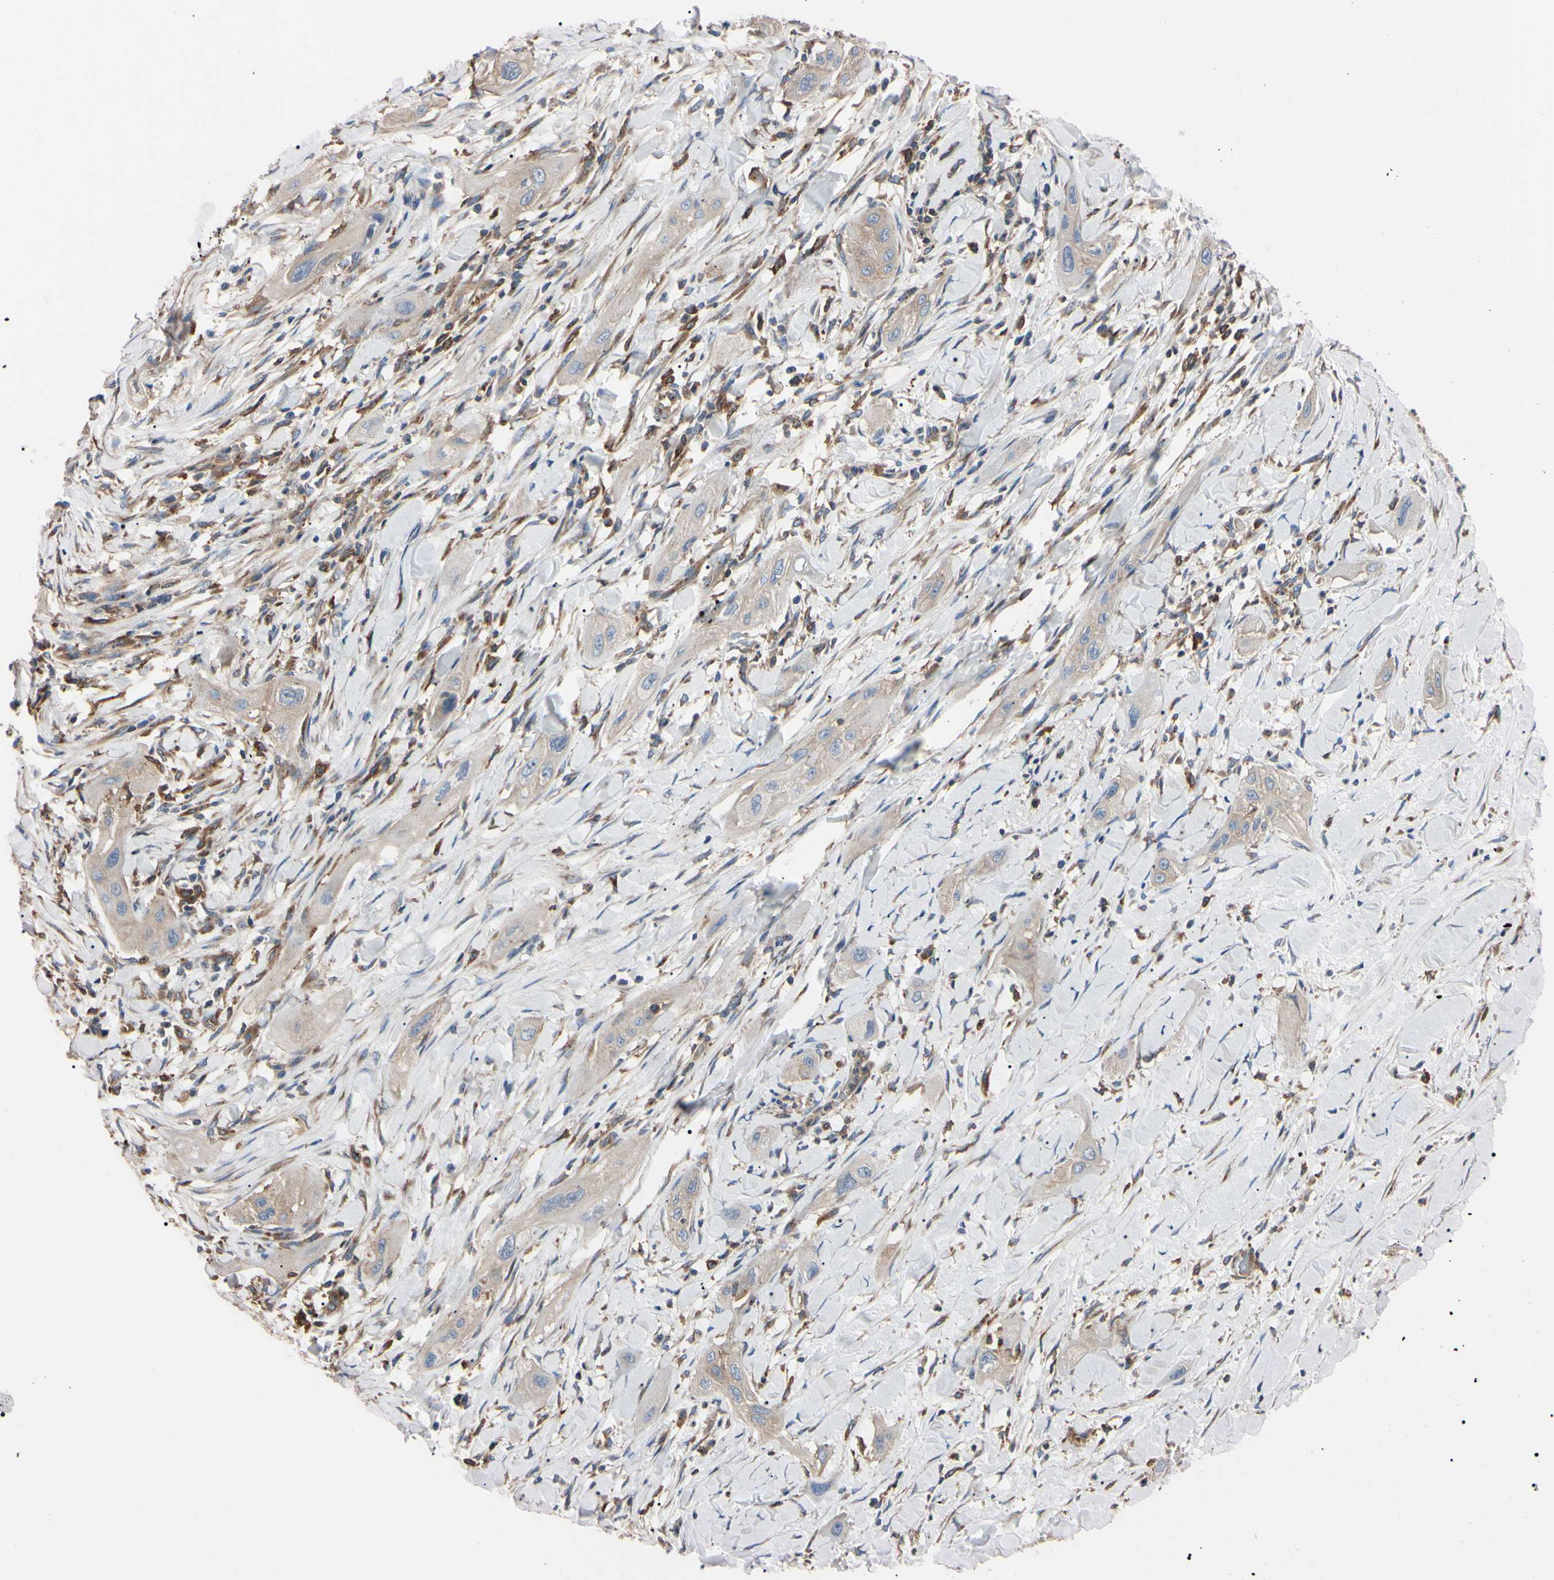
{"staining": {"intensity": "weak", "quantity": ">75%", "location": "cytoplasmic/membranous"}, "tissue": "lung cancer", "cell_type": "Tumor cells", "image_type": "cancer", "snomed": [{"axis": "morphology", "description": "Squamous cell carcinoma, NOS"}, {"axis": "topography", "description": "Lung"}], "caption": "Immunohistochemical staining of squamous cell carcinoma (lung) exhibits low levels of weak cytoplasmic/membranous expression in about >75% of tumor cells.", "gene": "PRKACA", "patient": {"sex": "female", "age": 47}}